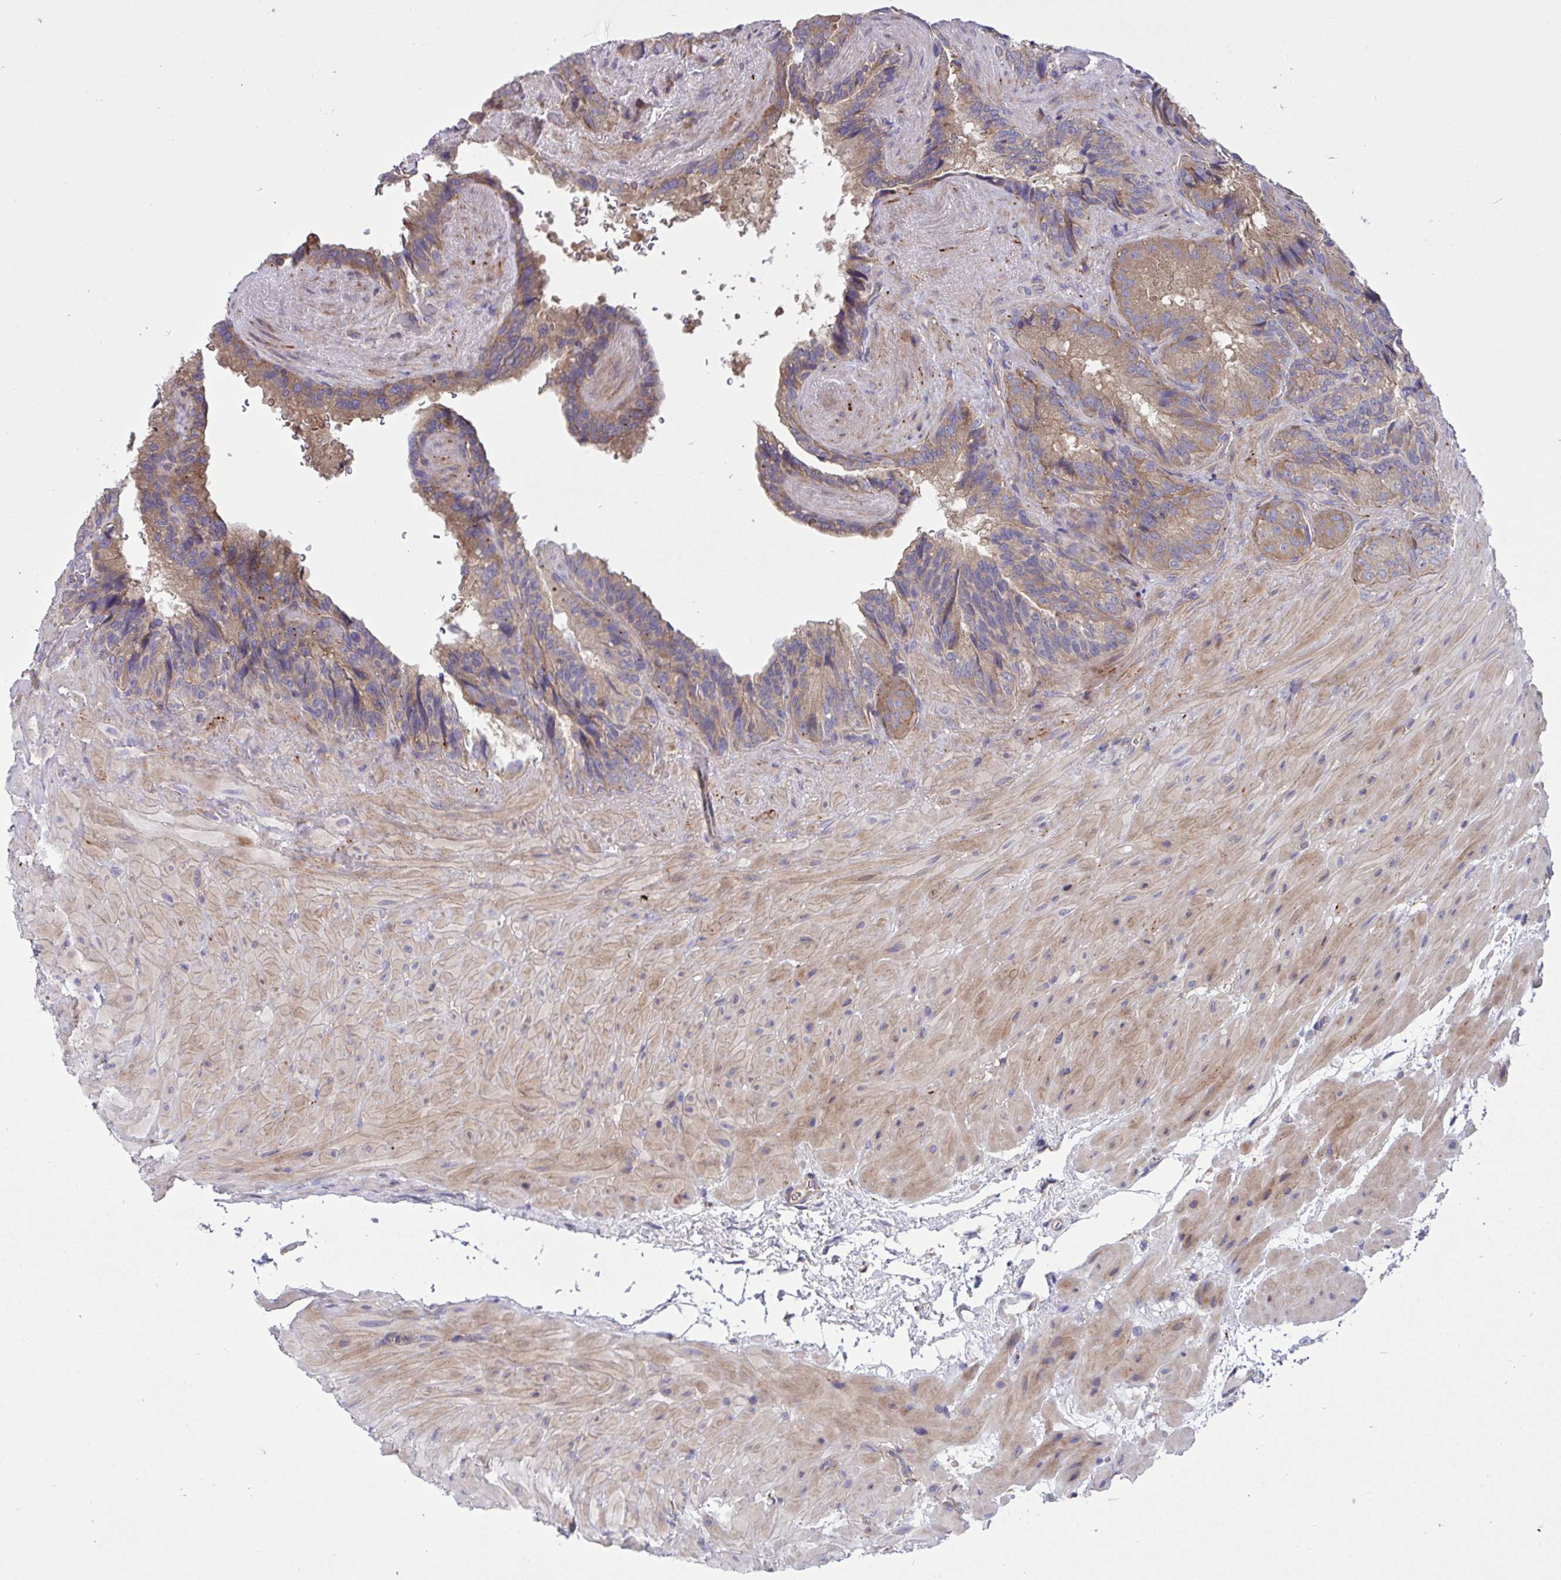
{"staining": {"intensity": "weak", "quantity": ">75%", "location": "cytoplasmic/membranous"}, "tissue": "seminal vesicle", "cell_type": "Glandular cells", "image_type": "normal", "snomed": [{"axis": "morphology", "description": "Normal tissue, NOS"}, {"axis": "topography", "description": "Seminal veicle"}], "caption": "Glandular cells show low levels of weak cytoplasmic/membranous expression in approximately >75% of cells in benign seminal vesicle. The protein of interest is shown in brown color, while the nuclei are stained blue.", "gene": "GRB14", "patient": {"sex": "male", "age": 60}}